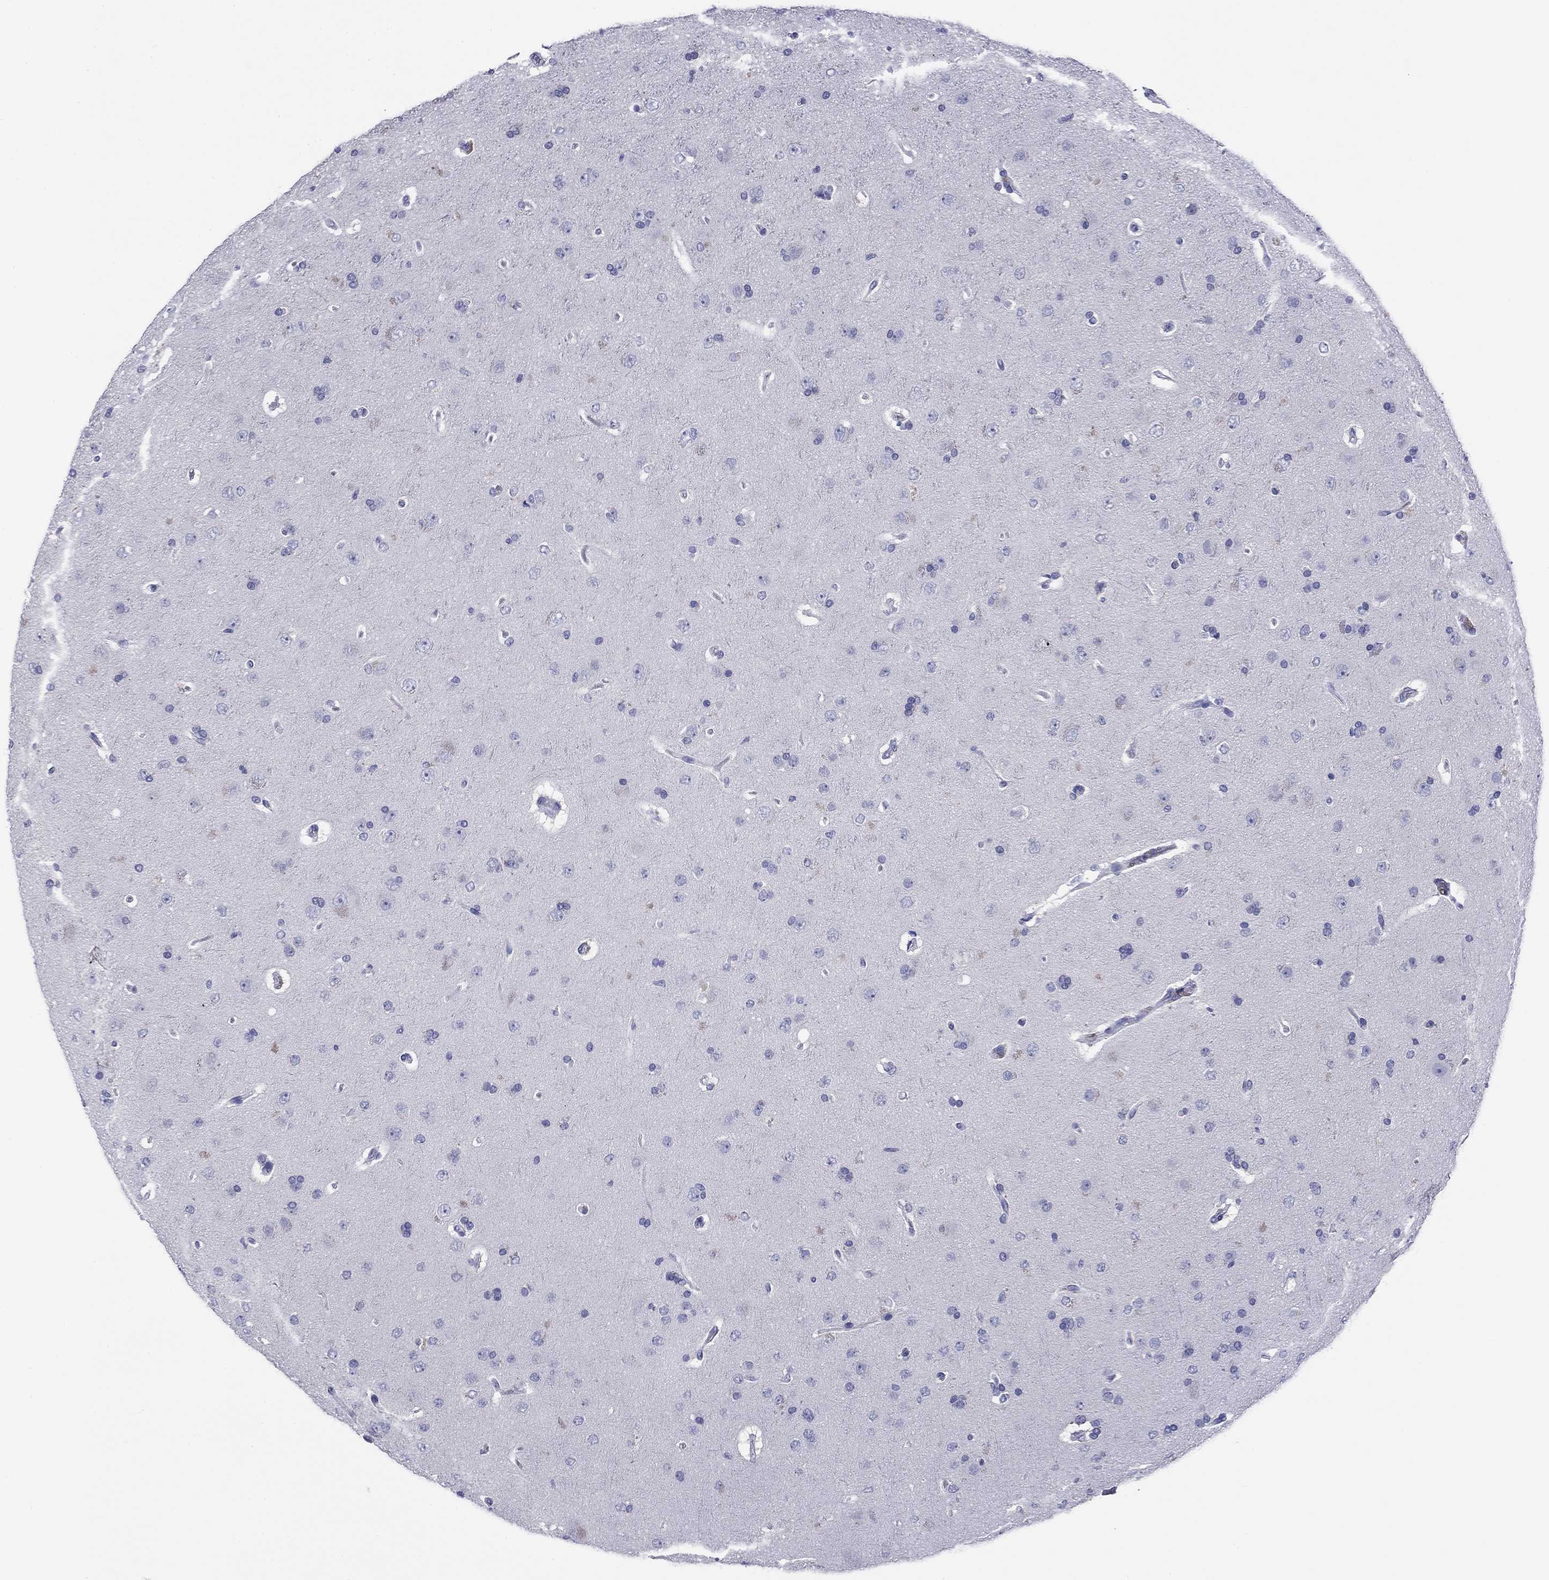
{"staining": {"intensity": "negative", "quantity": "none", "location": "none"}, "tissue": "glioma", "cell_type": "Tumor cells", "image_type": "cancer", "snomed": [{"axis": "morphology", "description": "Glioma, malignant, NOS"}, {"axis": "topography", "description": "Cerebral cortex"}], "caption": "Protein analysis of glioma displays no significant staining in tumor cells.", "gene": "ABCC2", "patient": {"sex": "male", "age": 58}}